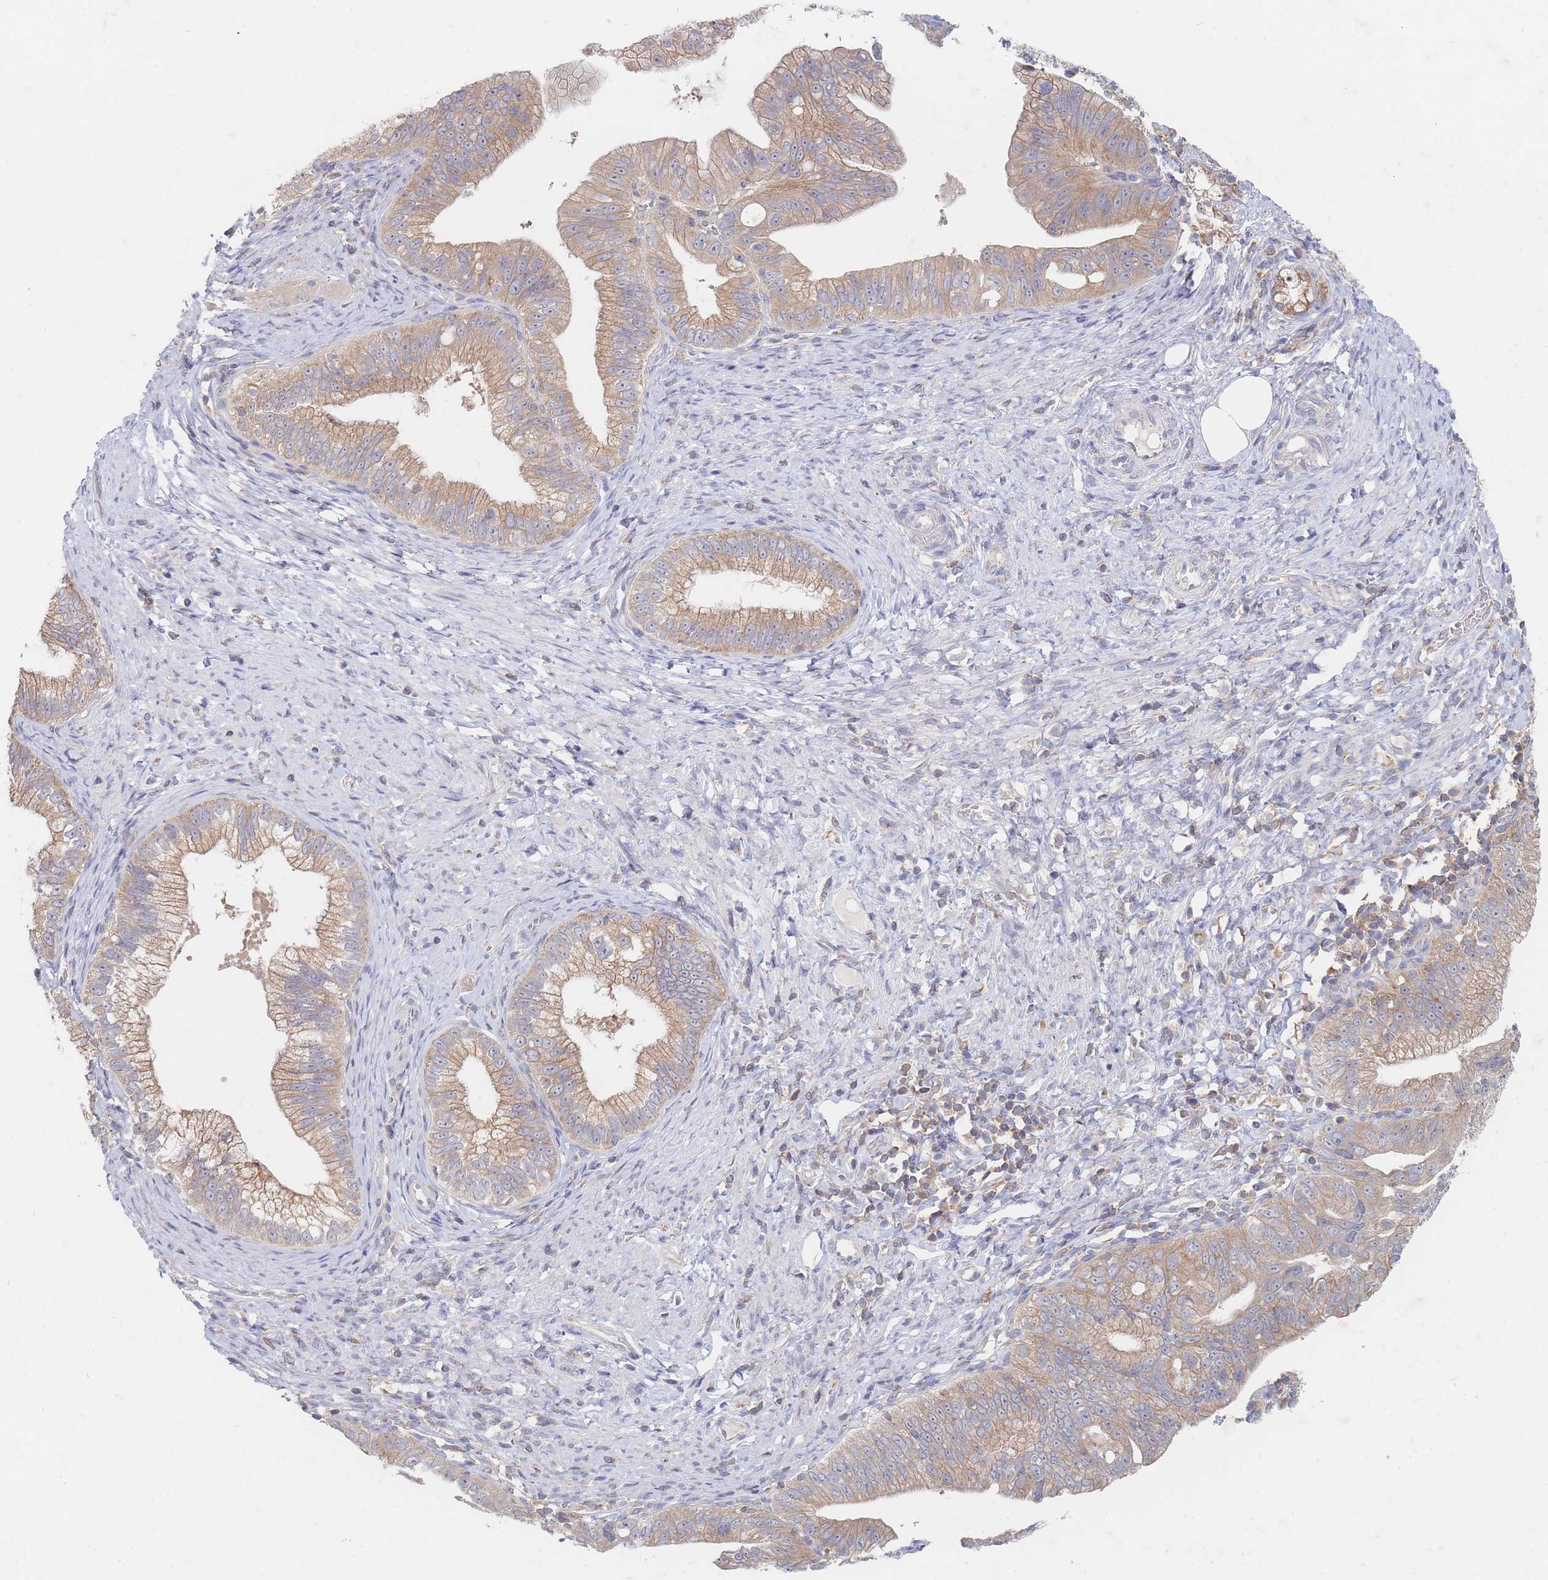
{"staining": {"intensity": "moderate", "quantity": ">75%", "location": "cytoplasmic/membranous"}, "tissue": "pancreatic cancer", "cell_type": "Tumor cells", "image_type": "cancer", "snomed": [{"axis": "morphology", "description": "Adenocarcinoma, NOS"}, {"axis": "topography", "description": "Pancreas"}], "caption": "This photomicrograph displays immunohistochemistry staining of human adenocarcinoma (pancreatic), with medium moderate cytoplasmic/membranous expression in approximately >75% of tumor cells.", "gene": "PPP6C", "patient": {"sex": "male", "age": 70}}